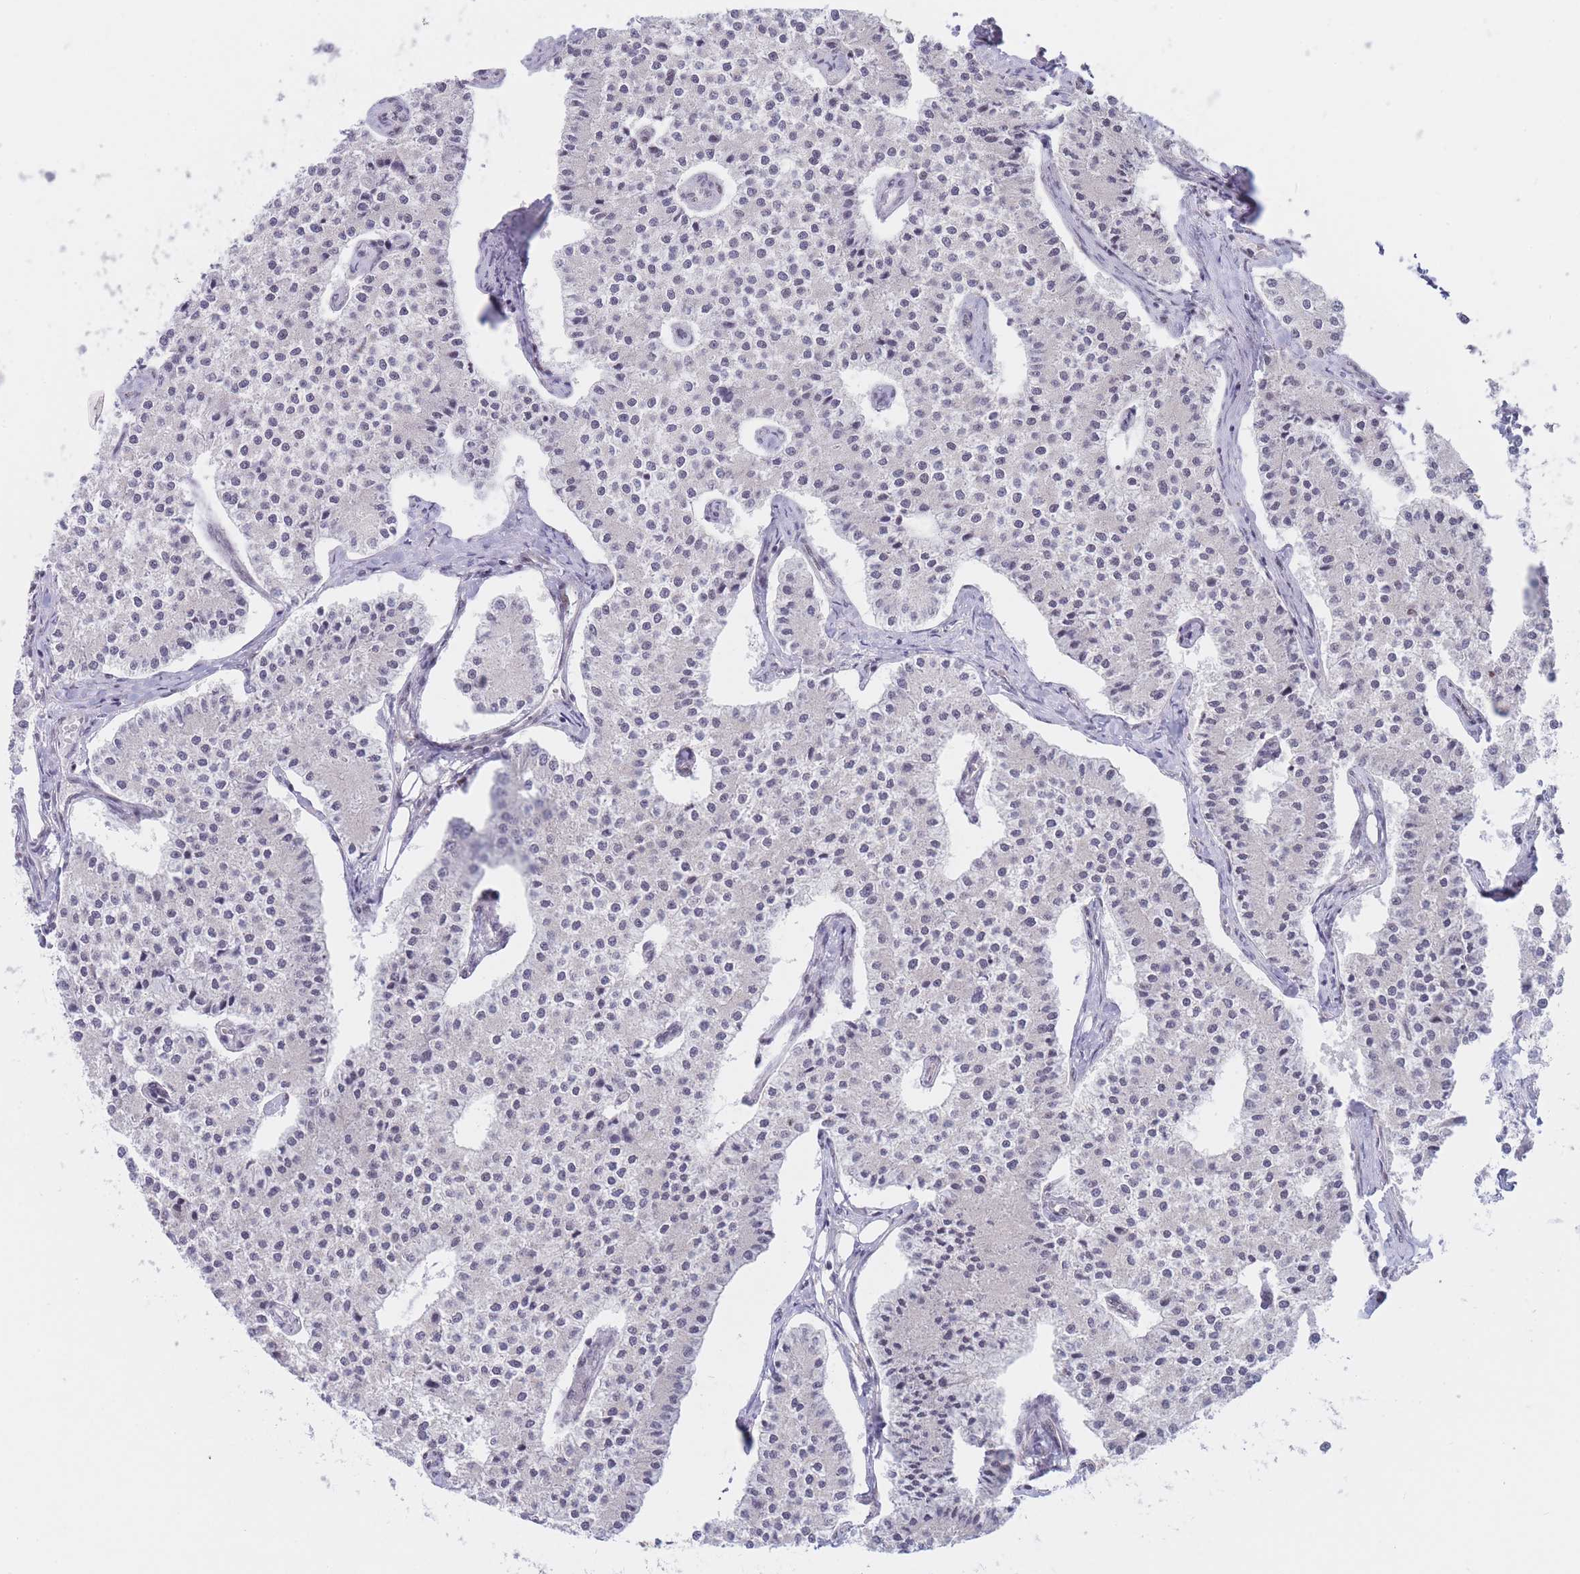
{"staining": {"intensity": "moderate", "quantity": "25%-75%", "location": "nuclear"}, "tissue": "carcinoid", "cell_type": "Tumor cells", "image_type": "cancer", "snomed": [{"axis": "morphology", "description": "Carcinoid, malignant, NOS"}, {"axis": "topography", "description": "Colon"}], "caption": "Carcinoid stained for a protein exhibits moderate nuclear positivity in tumor cells. (DAB = brown stain, brightfield microscopy at high magnification).", "gene": "SMAD9", "patient": {"sex": "female", "age": 52}}